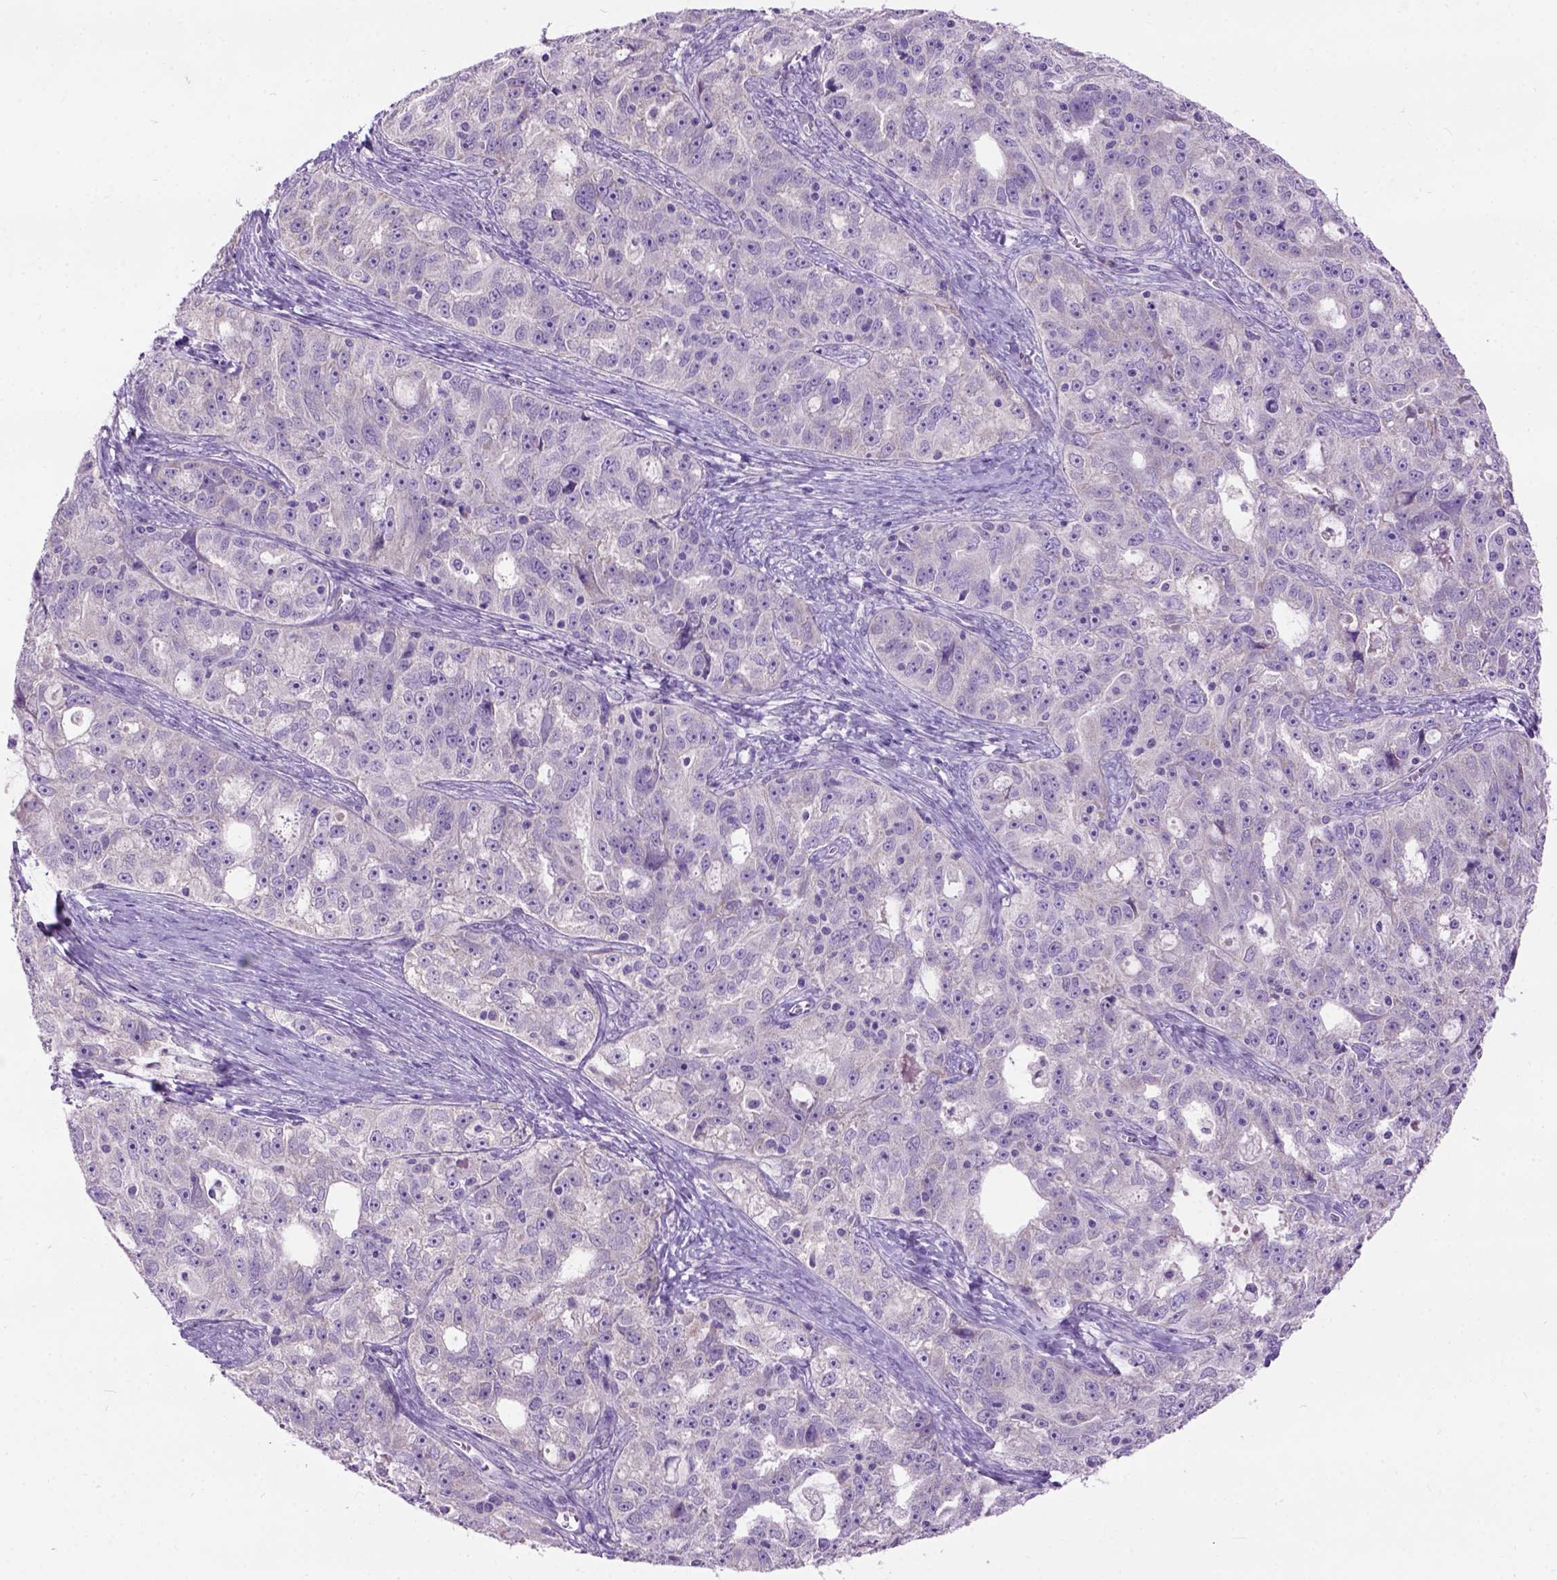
{"staining": {"intensity": "negative", "quantity": "none", "location": "none"}, "tissue": "ovarian cancer", "cell_type": "Tumor cells", "image_type": "cancer", "snomed": [{"axis": "morphology", "description": "Cystadenocarcinoma, serous, NOS"}, {"axis": "topography", "description": "Ovary"}], "caption": "DAB (3,3'-diaminobenzidine) immunohistochemical staining of ovarian cancer reveals no significant positivity in tumor cells. (DAB immunohistochemistry with hematoxylin counter stain).", "gene": "MAPT", "patient": {"sex": "female", "age": 51}}